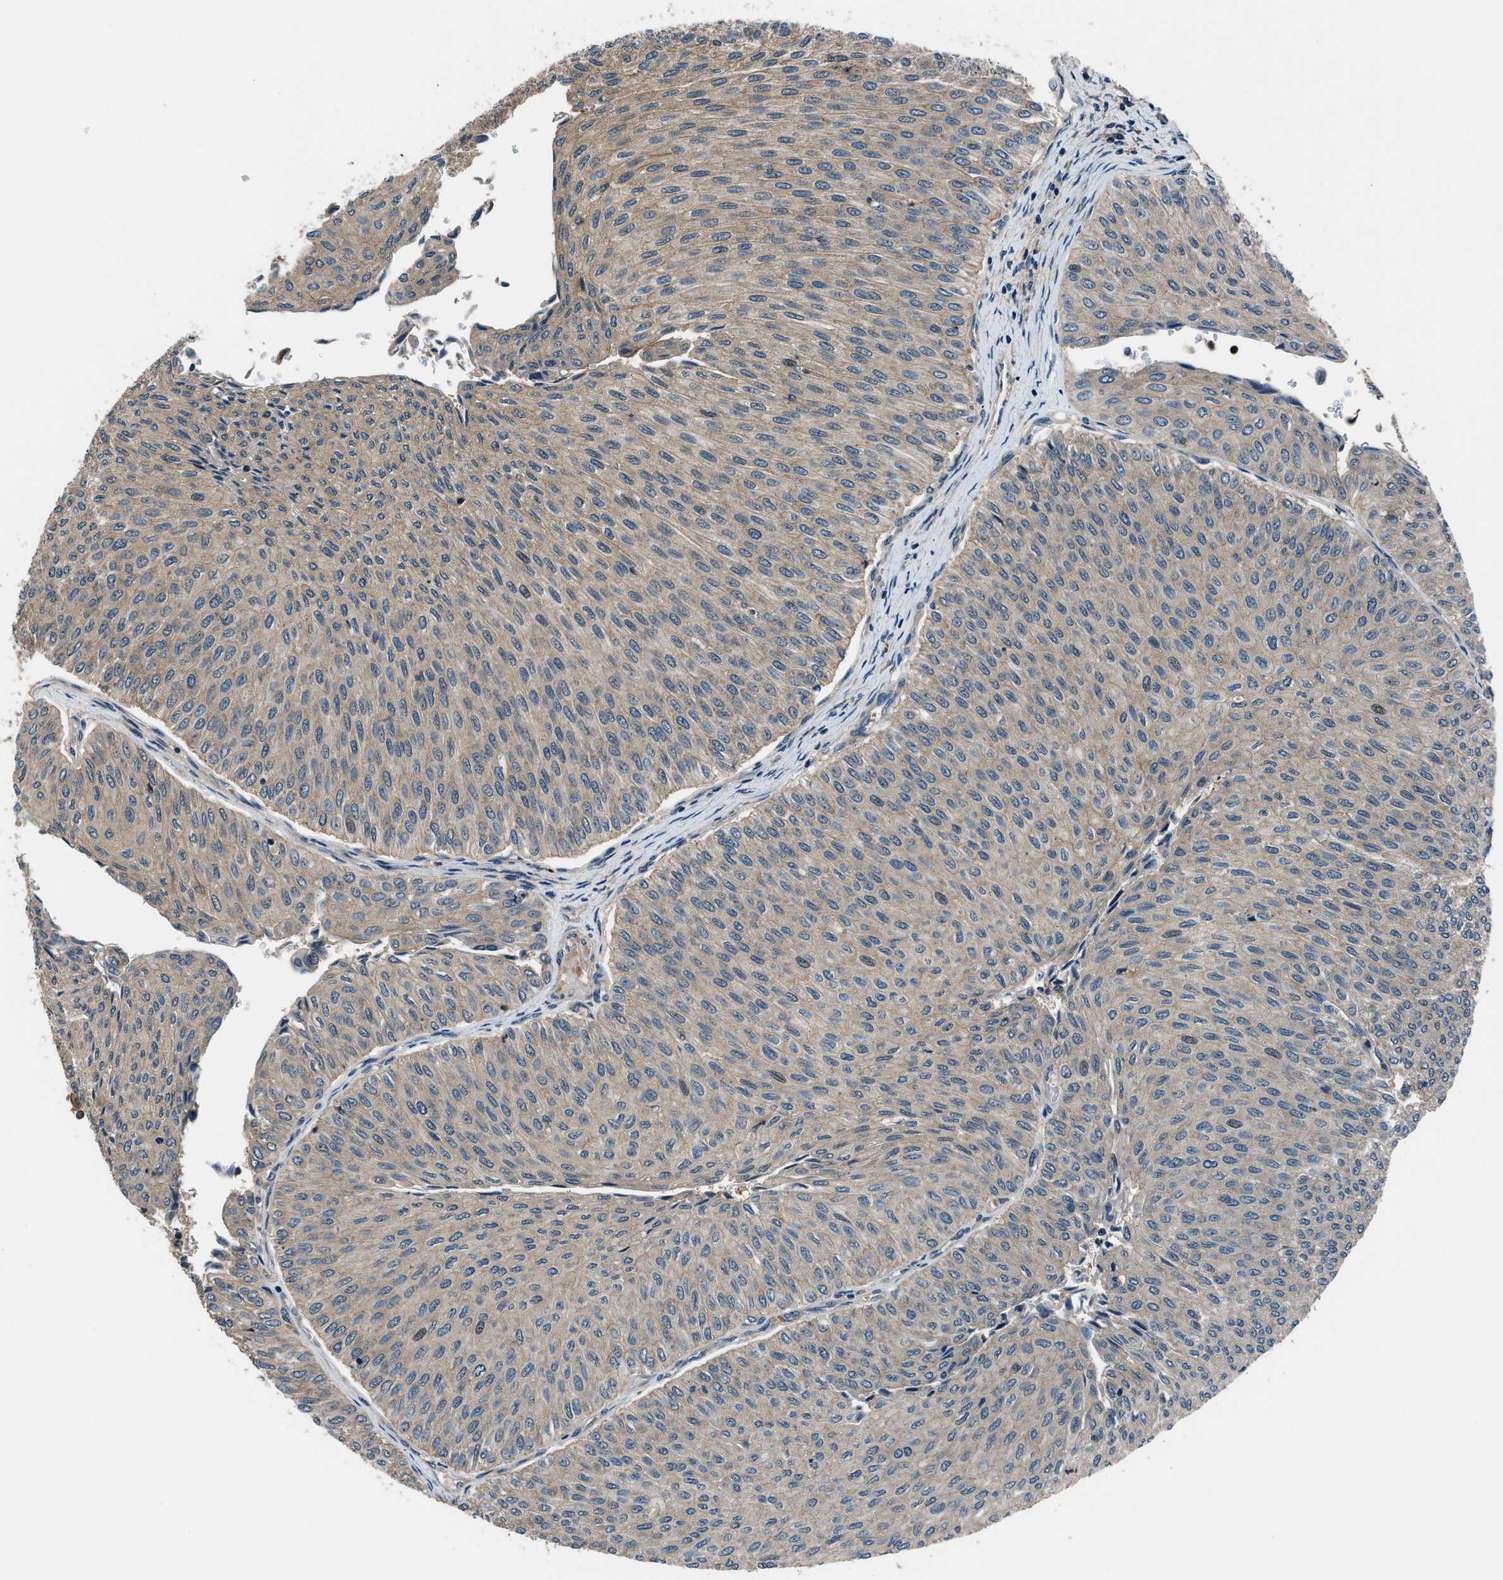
{"staining": {"intensity": "weak", "quantity": "<25%", "location": "cytoplasmic/membranous"}, "tissue": "urothelial cancer", "cell_type": "Tumor cells", "image_type": "cancer", "snomed": [{"axis": "morphology", "description": "Urothelial carcinoma, Low grade"}, {"axis": "topography", "description": "Urinary bladder"}], "caption": "IHC histopathology image of human low-grade urothelial carcinoma stained for a protein (brown), which shows no staining in tumor cells.", "gene": "ARHGEF11", "patient": {"sex": "male", "age": 78}}